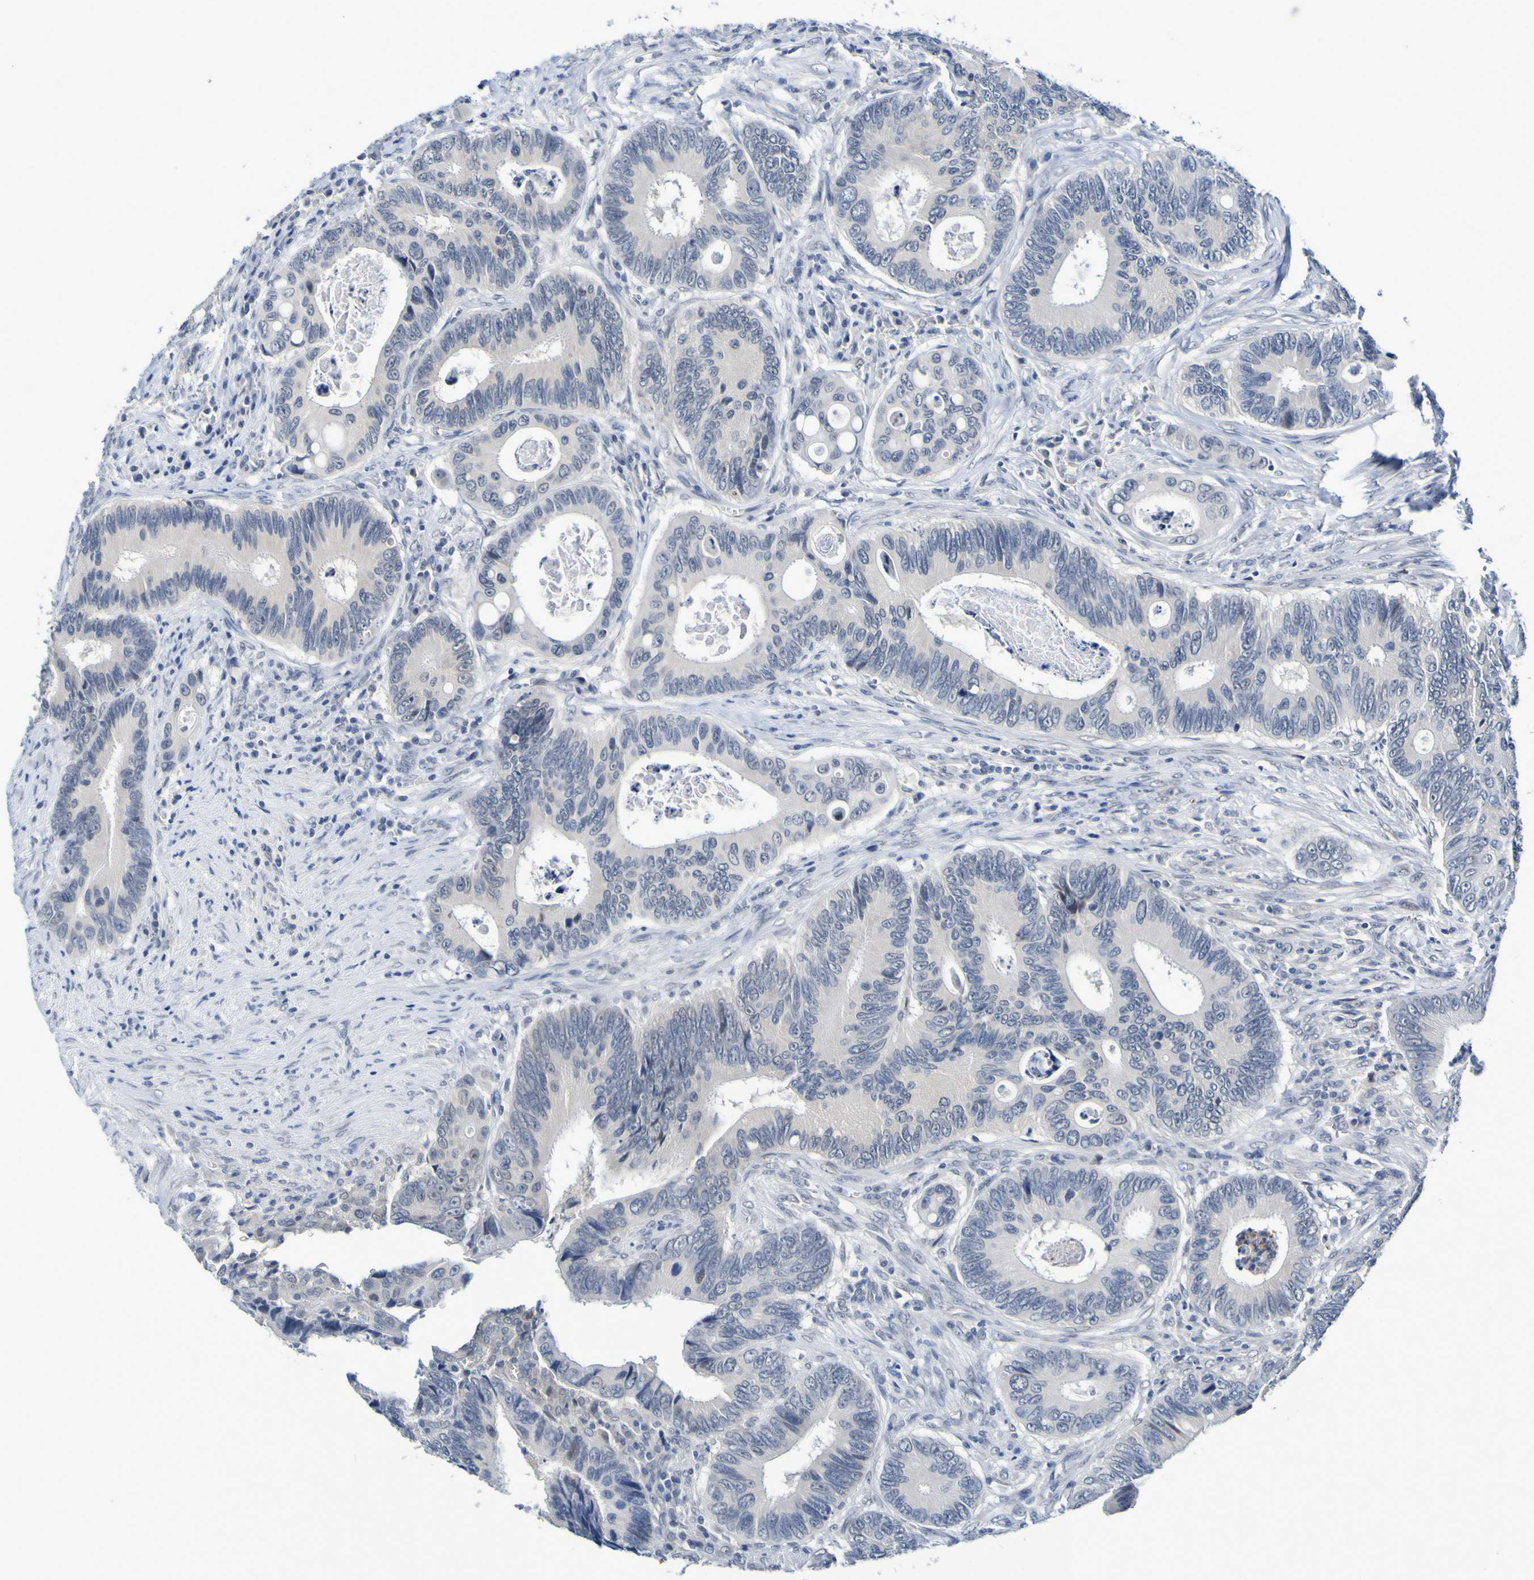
{"staining": {"intensity": "negative", "quantity": "none", "location": "none"}, "tissue": "colorectal cancer", "cell_type": "Tumor cells", "image_type": "cancer", "snomed": [{"axis": "morphology", "description": "Inflammation, NOS"}, {"axis": "morphology", "description": "Adenocarcinoma, NOS"}, {"axis": "topography", "description": "Colon"}], "caption": "The image demonstrates no staining of tumor cells in adenocarcinoma (colorectal).", "gene": "VMA21", "patient": {"sex": "male", "age": 72}}